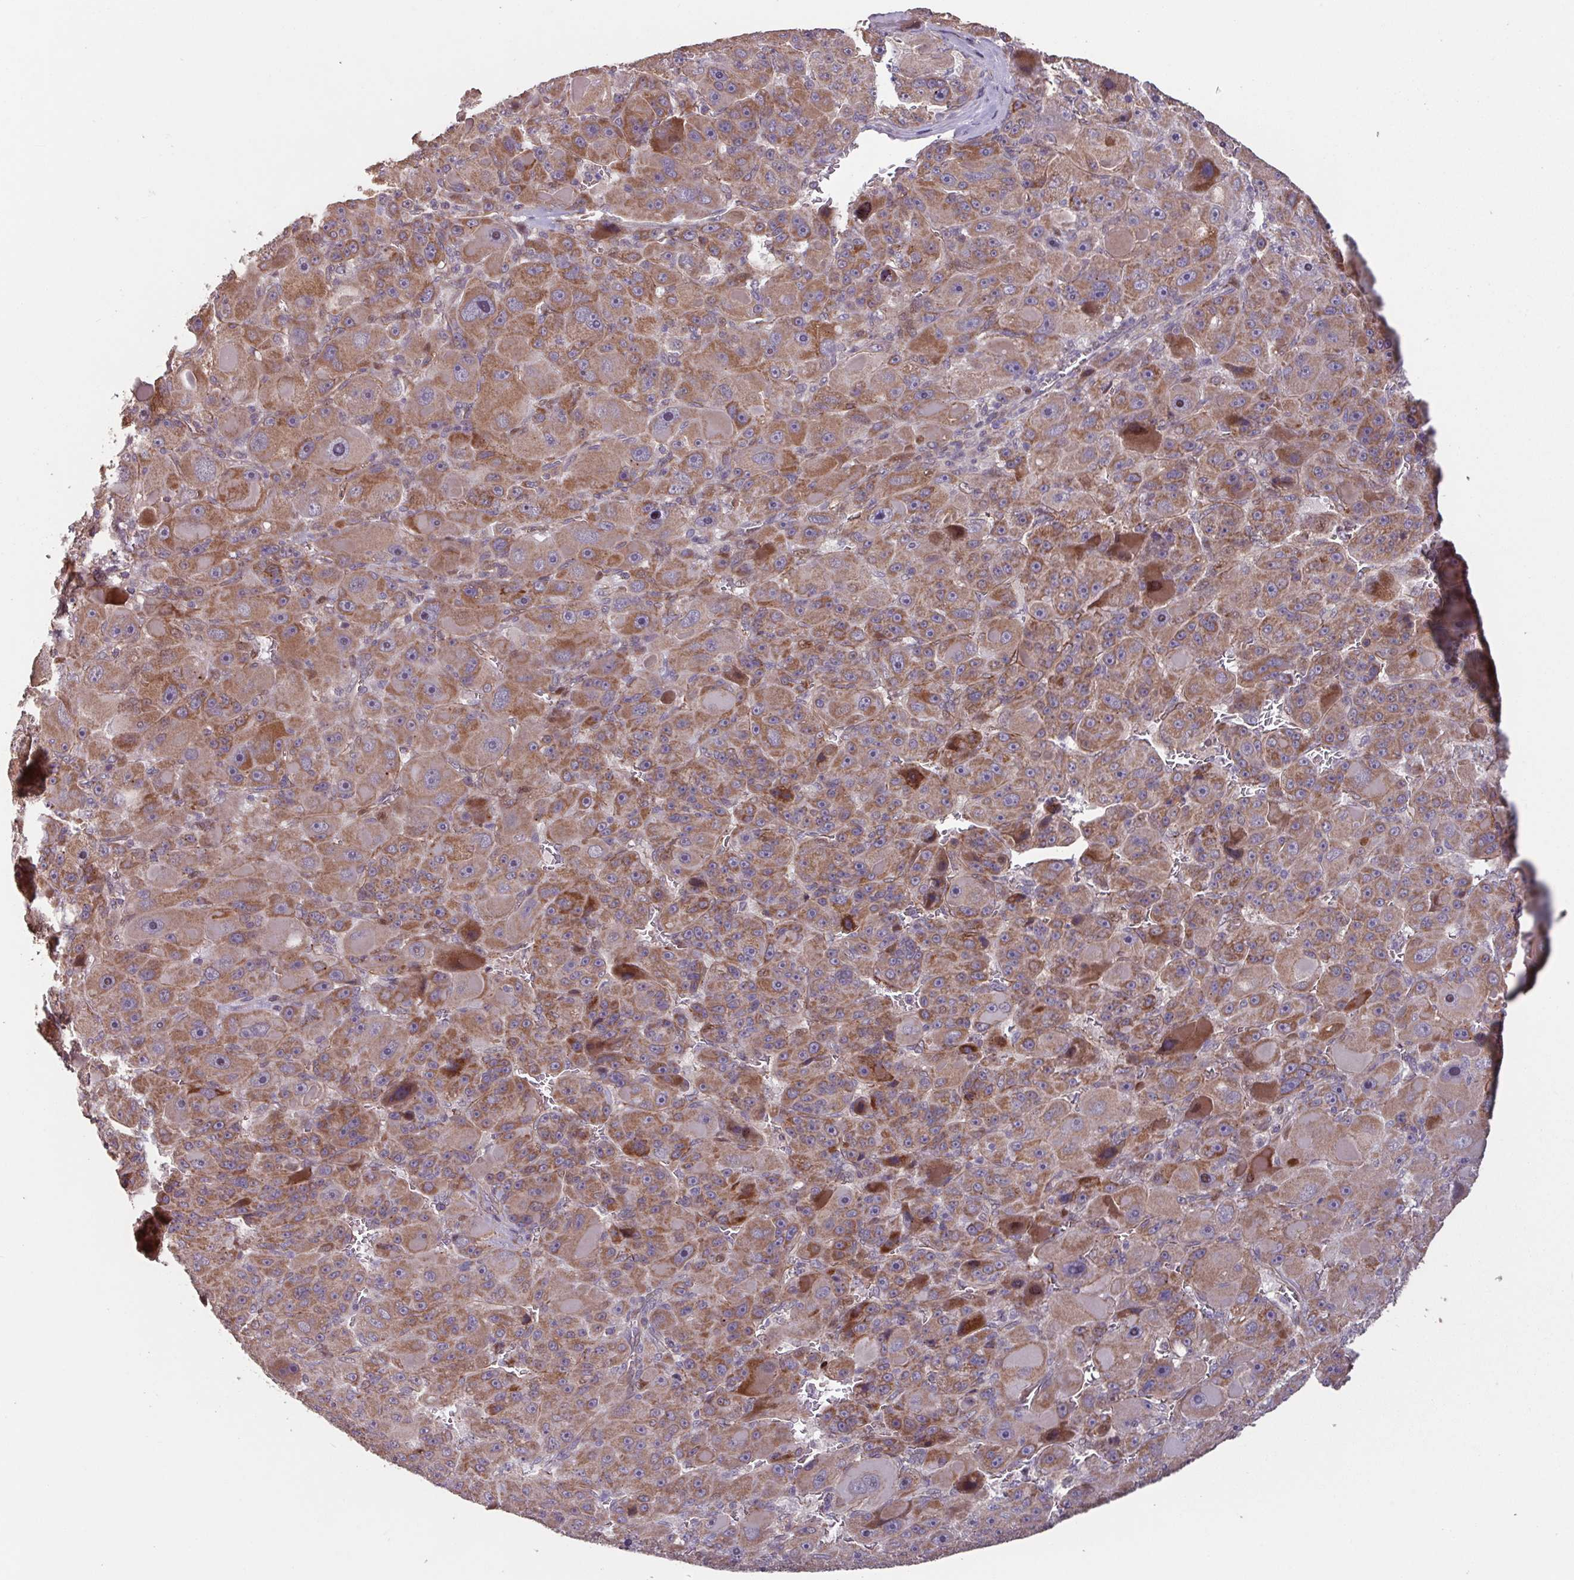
{"staining": {"intensity": "moderate", "quantity": ">75%", "location": "cytoplasmic/membranous"}, "tissue": "liver cancer", "cell_type": "Tumor cells", "image_type": "cancer", "snomed": [{"axis": "morphology", "description": "Carcinoma, Hepatocellular, NOS"}, {"axis": "topography", "description": "Liver"}], "caption": "A brown stain highlights moderate cytoplasmic/membranous staining of a protein in liver cancer tumor cells.", "gene": "TMEM88", "patient": {"sex": "male", "age": 76}}